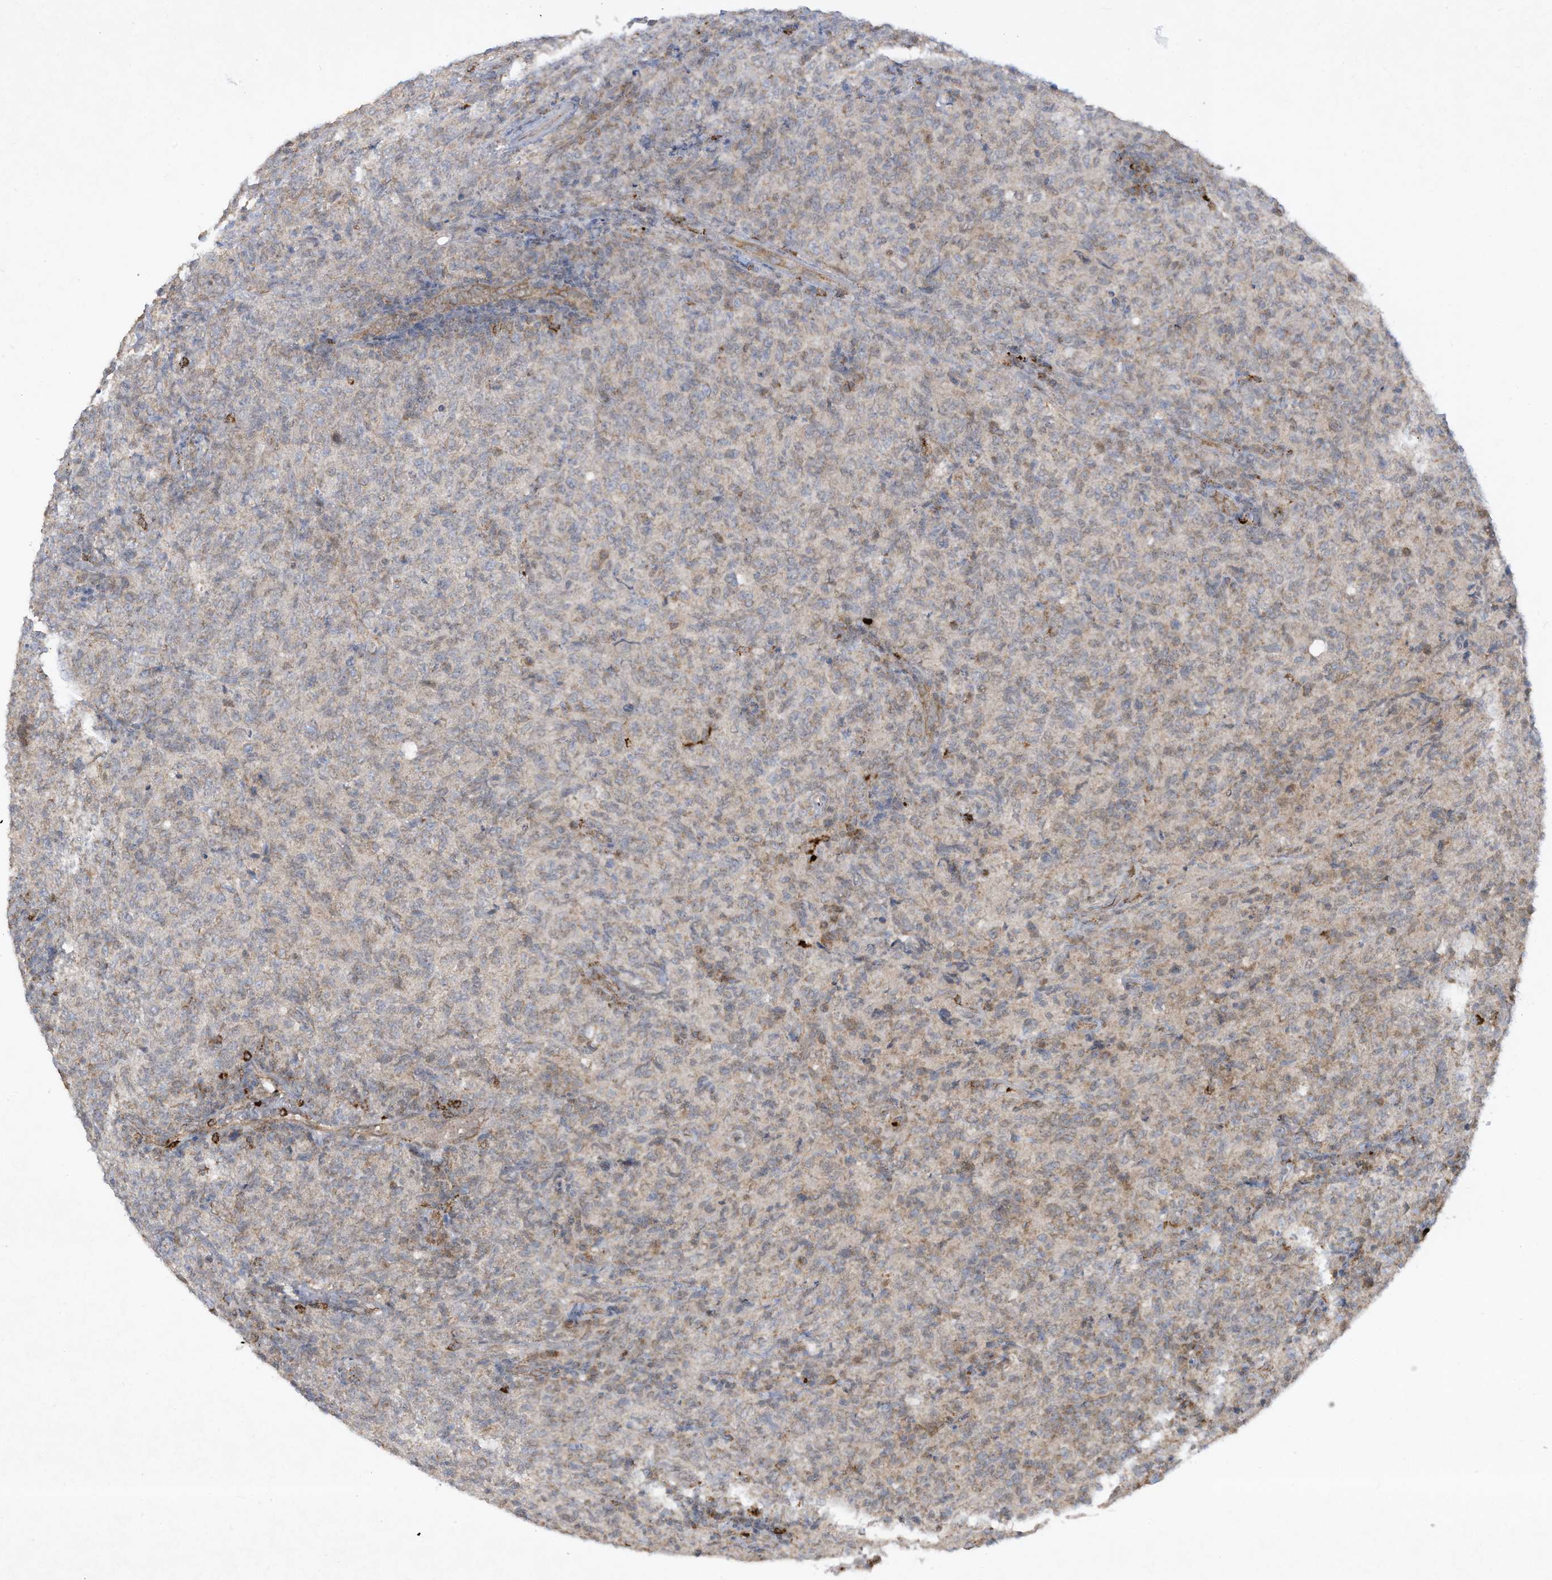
{"staining": {"intensity": "weak", "quantity": "25%-75%", "location": "cytoplasmic/membranous"}, "tissue": "lymphoma", "cell_type": "Tumor cells", "image_type": "cancer", "snomed": [{"axis": "morphology", "description": "Malignant lymphoma, non-Hodgkin's type, High grade"}, {"axis": "topography", "description": "Tonsil"}], "caption": "This micrograph demonstrates immunohistochemistry (IHC) staining of high-grade malignant lymphoma, non-Hodgkin's type, with low weak cytoplasmic/membranous staining in approximately 25%-75% of tumor cells.", "gene": "CHRNA4", "patient": {"sex": "female", "age": 36}}